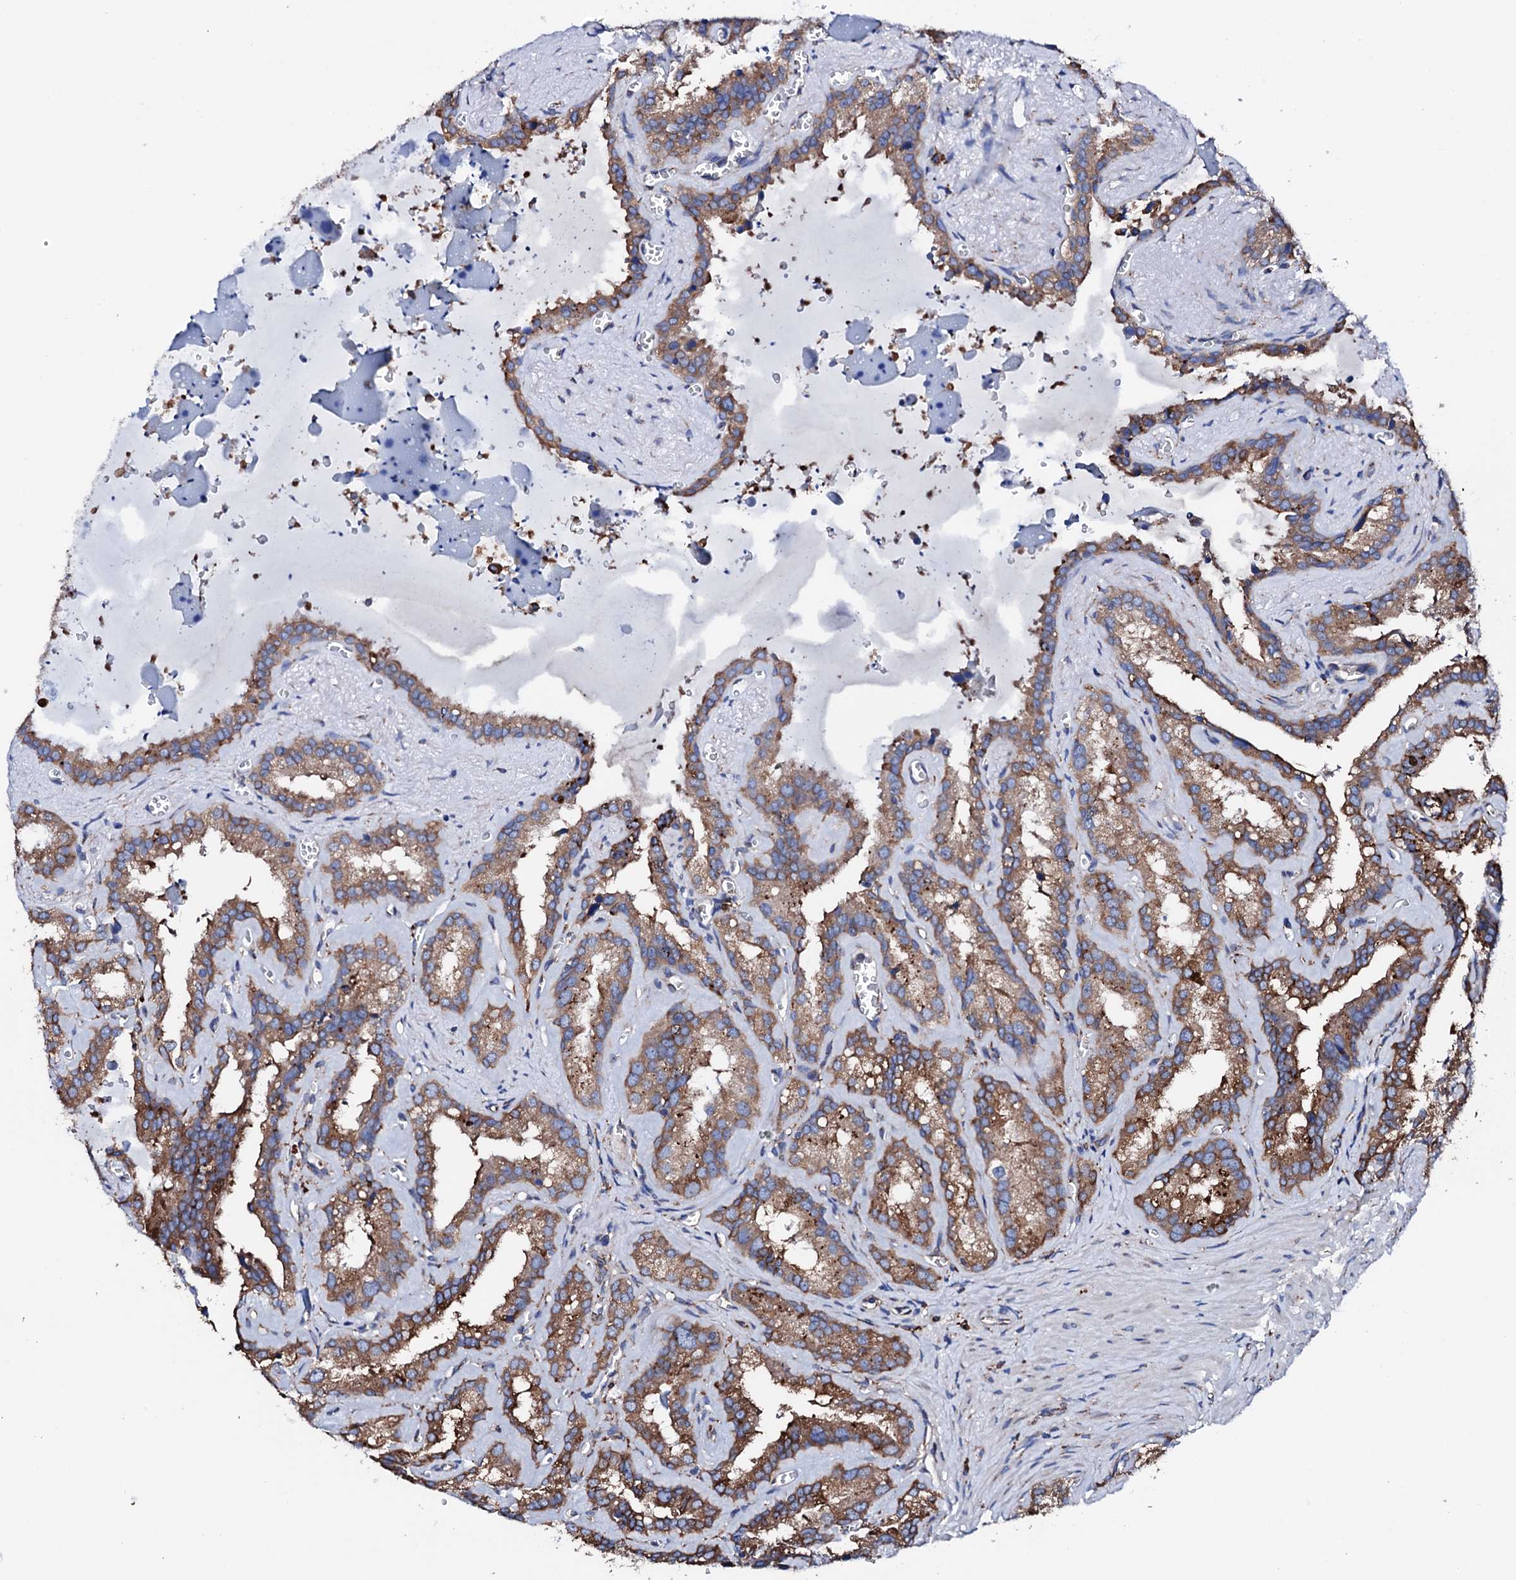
{"staining": {"intensity": "strong", "quantity": ">75%", "location": "cytoplasmic/membranous"}, "tissue": "seminal vesicle", "cell_type": "Glandular cells", "image_type": "normal", "snomed": [{"axis": "morphology", "description": "Normal tissue, NOS"}, {"axis": "topography", "description": "Prostate"}, {"axis": "topography", "description": "Seminal veicle"}], "caption": "High-power microscopy captured an IHC photomicrograph of normal seminal vesicle, revealing strong cytoplasmic/membranous staining in approximately >75% of glandular cells. (Brightfield microscopy of DAB IHC at high magnification).", "gene": "AMDHD1", "patient": {"sex": "male", "age": 59}}